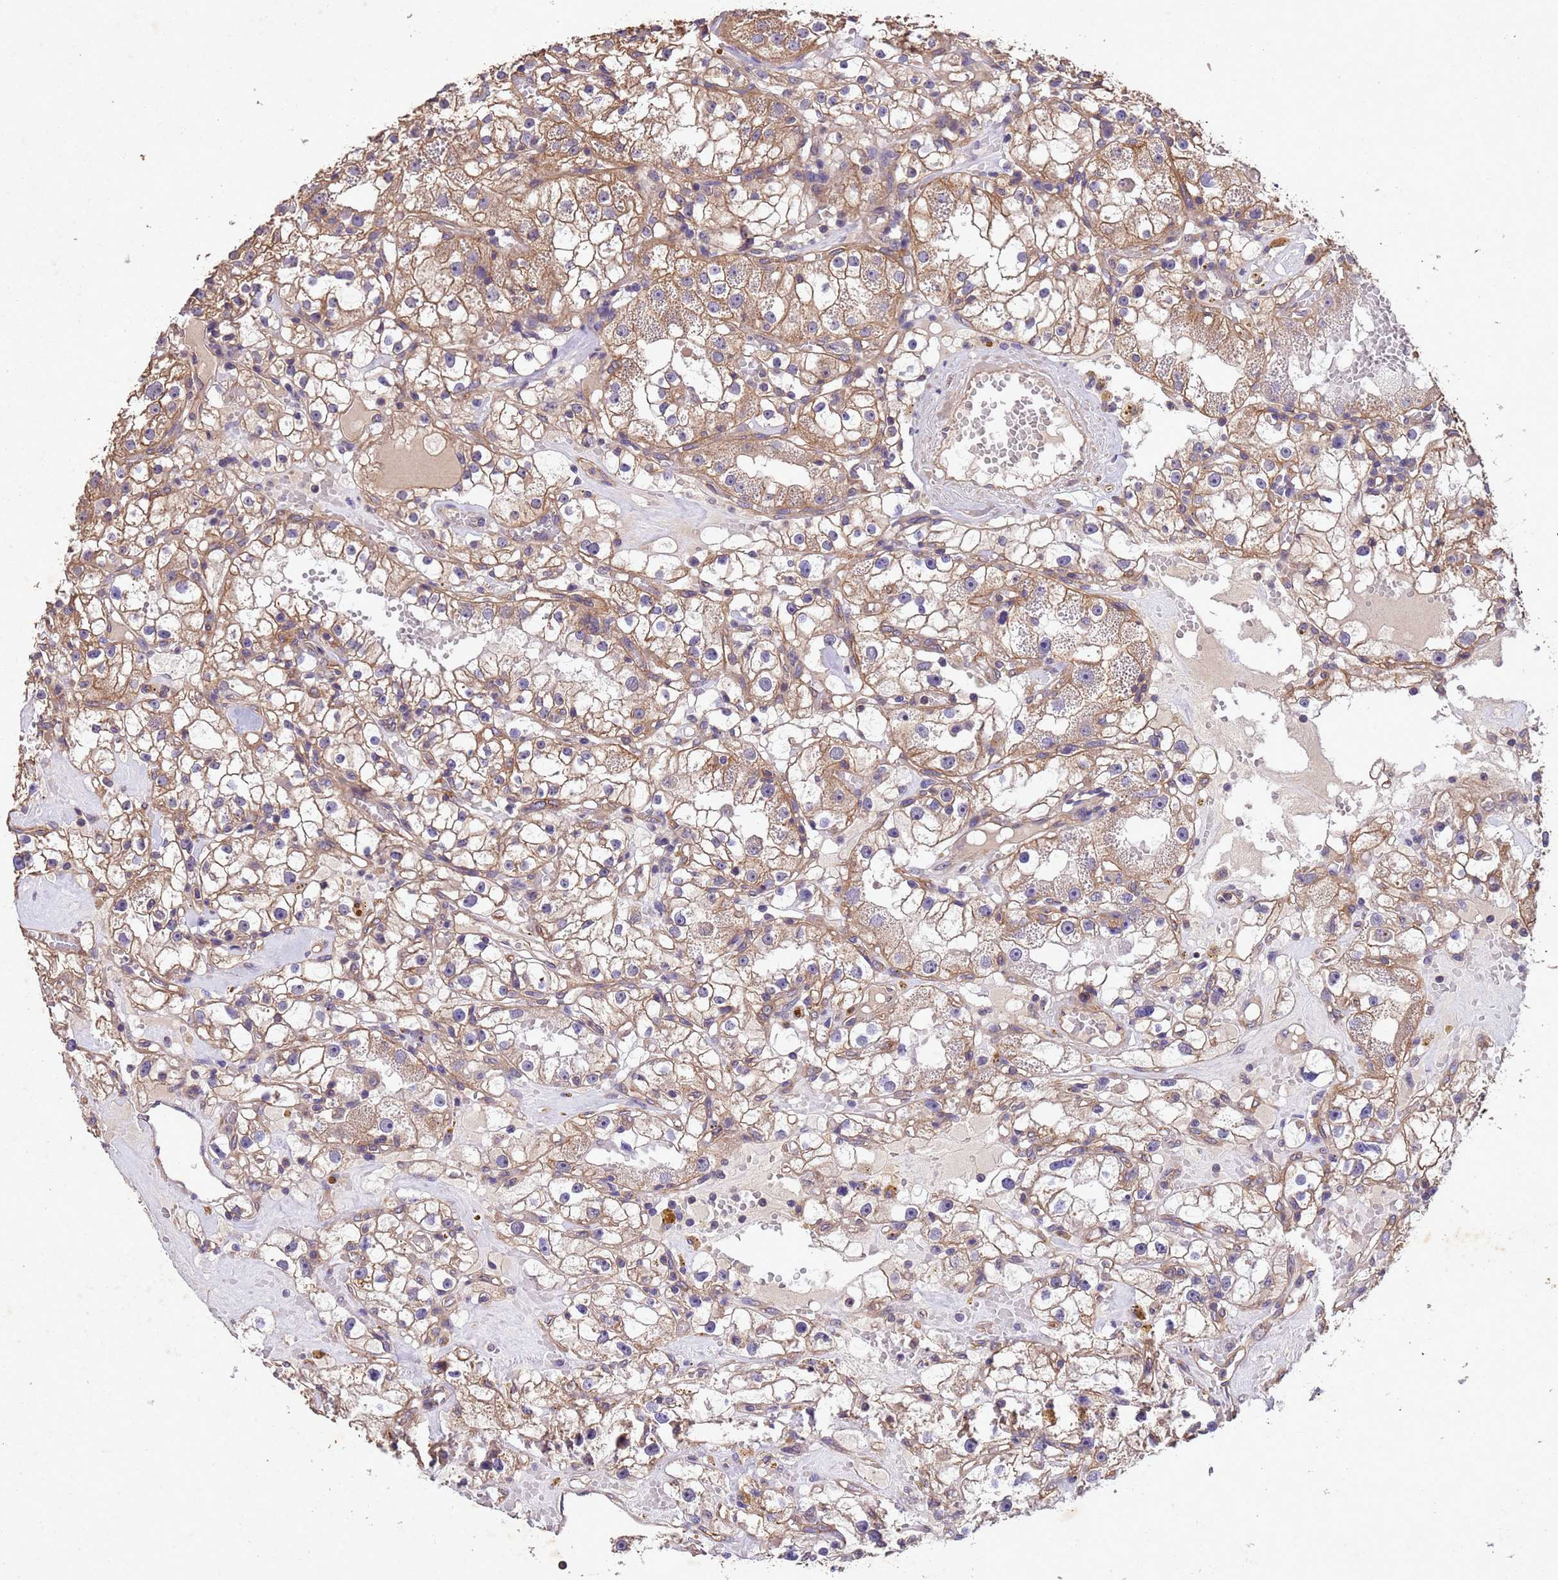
{"staining": {"intensity": "moderate", "quantity": "25%-75%", "location": "cytoplasmic/membranous"}, "tissue": "renal cancer", "cell_type": "Tumor cells", "image_type": "cancer", "snomed": [{"axis": "morphology", "description": "Adenocarcinoma, NOS"}, {"axis": "topography", "description": "Kidney"}], "caption": "Brown immunohistochemical staining in human adenocarcinoma (renal) exhibits moderate cytoplasmic/membranous staining in about 25%-75% of tumor cells.", "gene": "MTX3", "patient": {"sex": "male", "age": 56}}